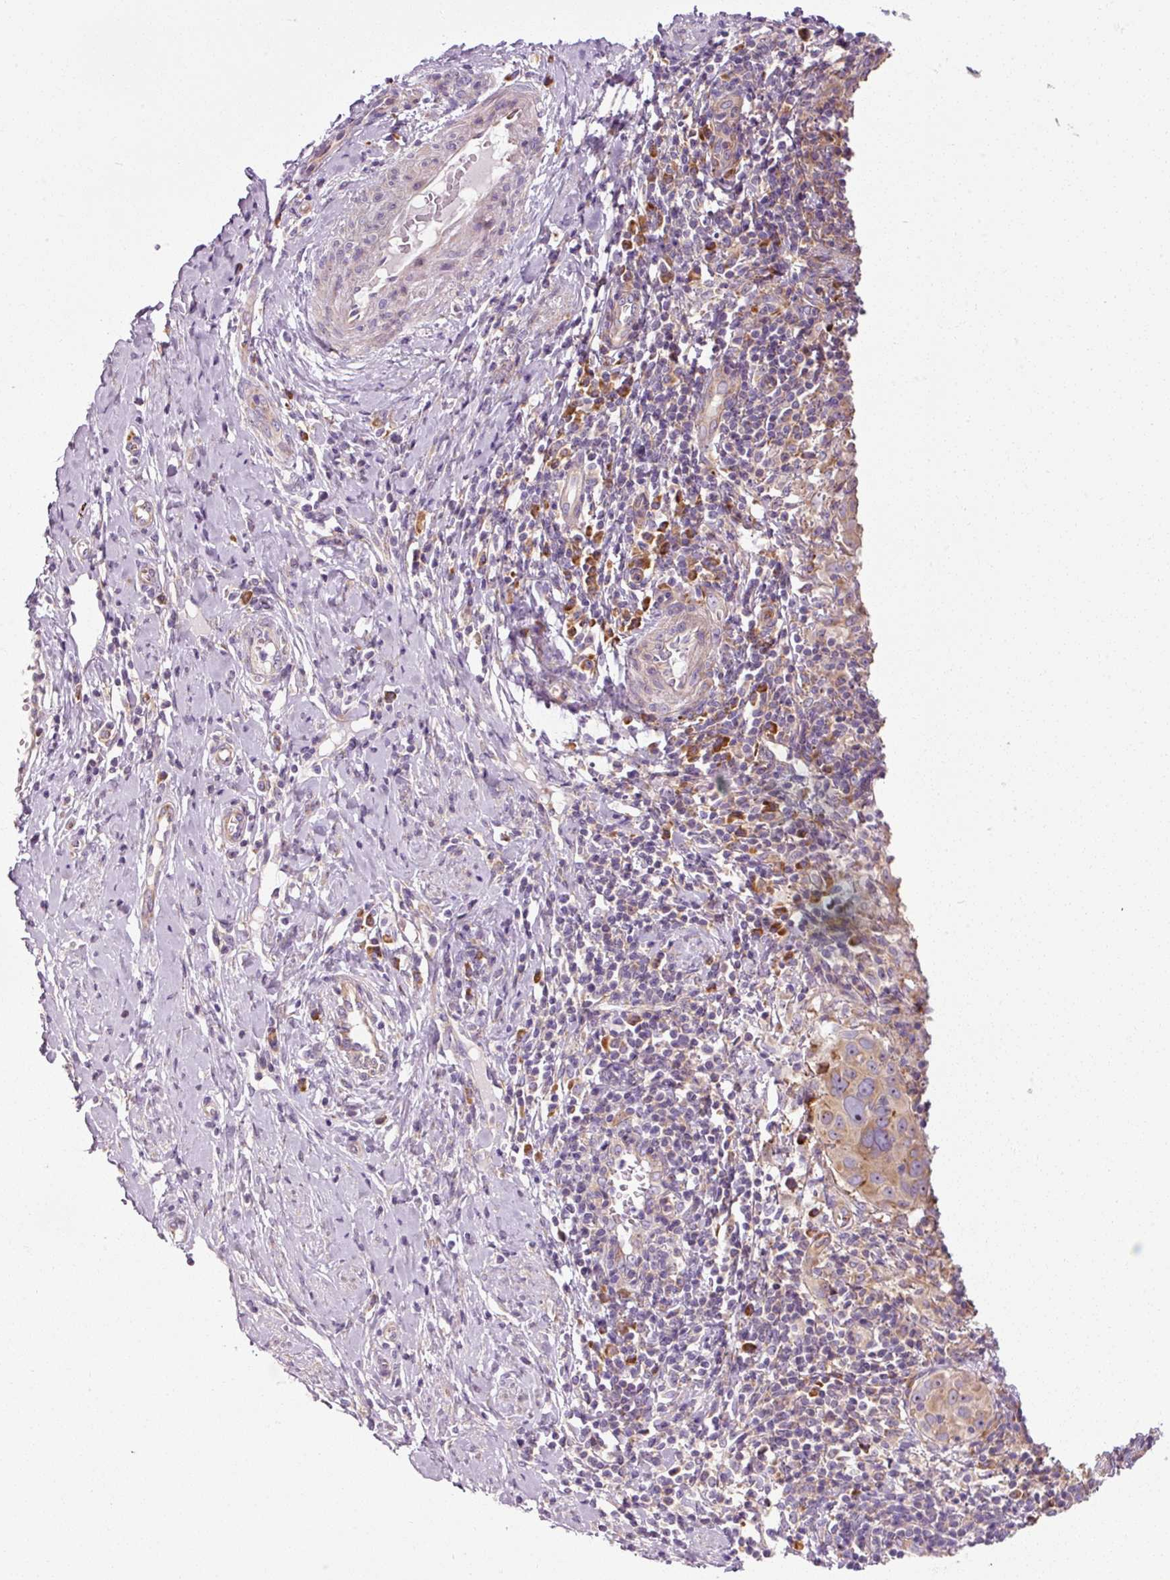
{"staining": {"intensity": "weak", "quantity": "25%-75%", "location": "cytoplasmic/membranous"}, "tissue": "cervical cancer", "cell_type": "Tumor cells", "image_type": "cancer", "snomed": [{"axis": "morphology", "description": "Squamous cell carcinoma, NOS"}, {"axis": "topography", "description": "Cervix"}], "caption": "Protein staining exhibits weak cytoplasmic/membranous expression in about 25%-75% of tumor cells in cervical cancer (squamous cell carcinoma).", "gene": "RPL10A", "patient": {"sex": "female", "age": 31}}